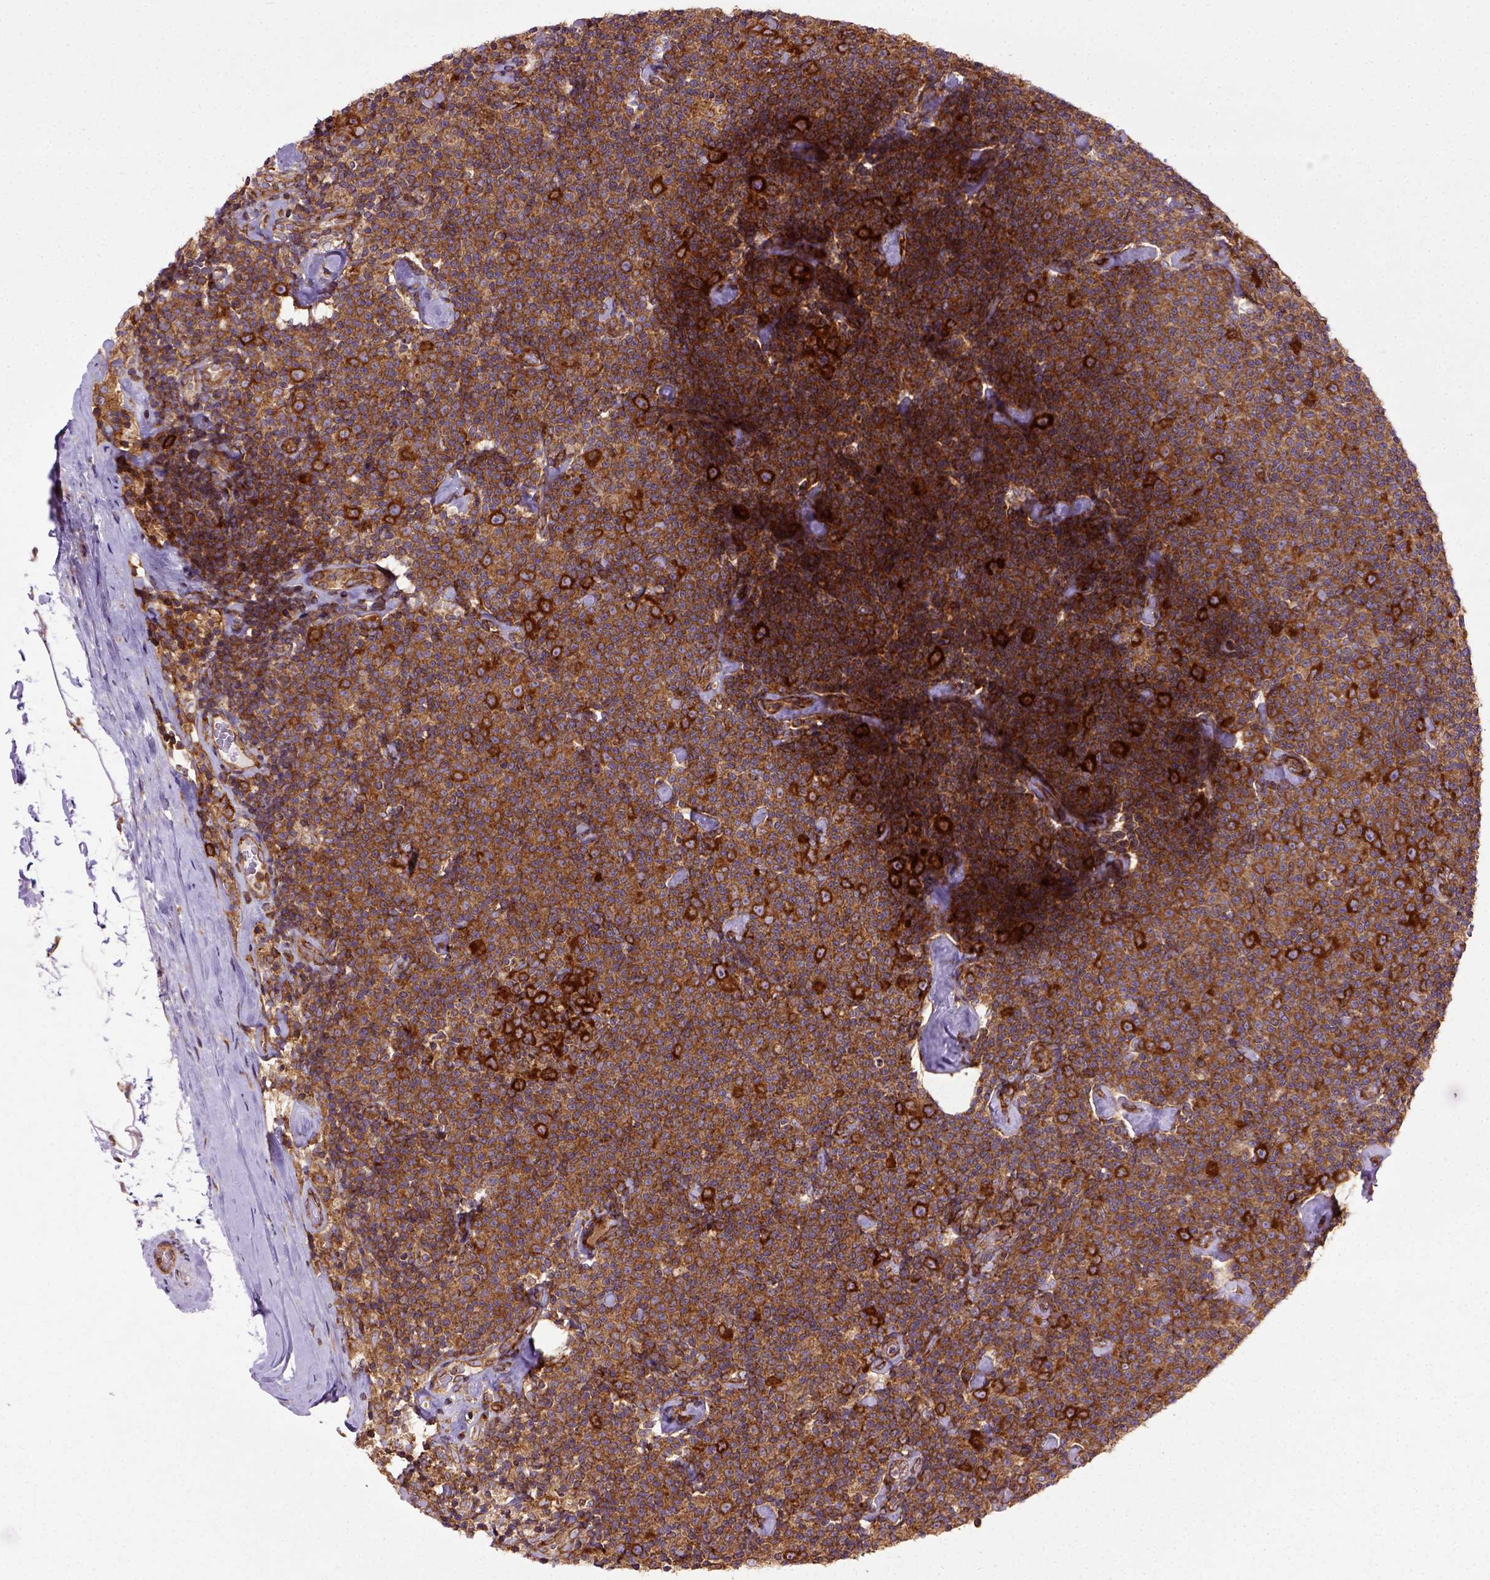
{"staining": {"intensity": "strong", "quantity": ">75%", "location": "cytoplasmic/membranous"}, "tissue": "lymphoma", "cell_type": "Tumor cells", "image_type": "cancer", "snomed": [{"axis": "morphology", "description": "Malignant lymphoma, non-Hodgkin's type, Low grade"}, {"axis": "topography", "description": "Lymph node"}], "caption": "This micrograph reveals IHC staining of lymphoma, with high strong cytoplasmic/membranous positivity in about >75% of tumor cells.", "gene": "CAPRIN1", "patient": {"sex": "male", "age": 81}}